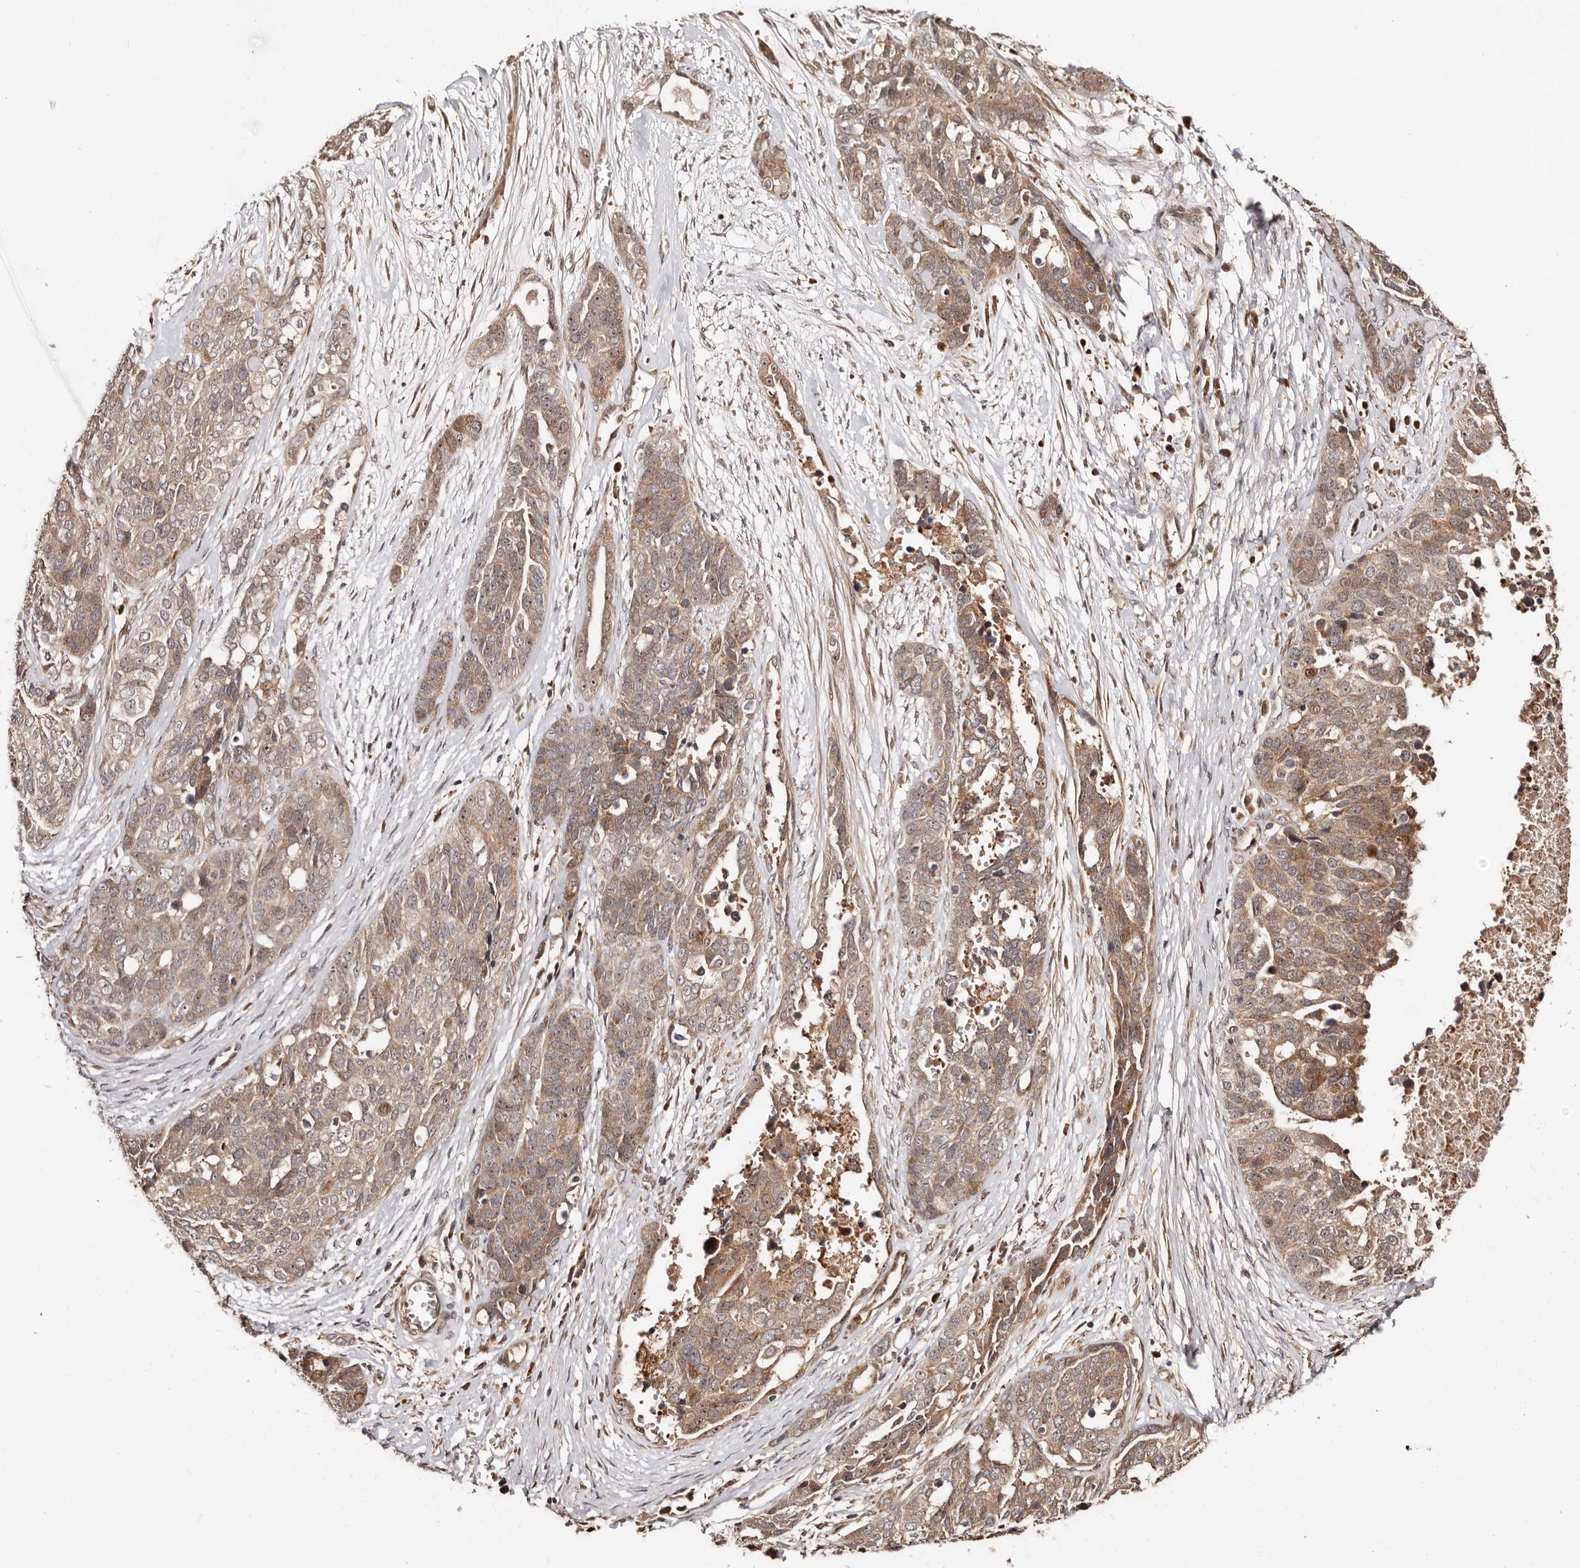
{"staining": {"intensity": "moderate", "quantity": "25%-75%", "location": "cytoplasmic/membranous"}, "tissue": "ovarian cancer", "cell_type": "Tumor cells", "image_type": "cancer", "snomed": [{"axis": "morphology", "description": "Cystadenocarcinoma, serous, NOS"}, {"axis": "topography", "description": "Ovary"}], "caption": "The image demonstrates immunohistochemical staining of ovarian cancer (serous cystadenocarcinoma). There is moderate cytoplasmic/membranous staining is present in approximately 25%-75% of tumor cells. (Brightfield microscopy of DAB IHC at high magnification).", "gene": "PTPN22", "patient": {"sex": "female", "age": 44}}